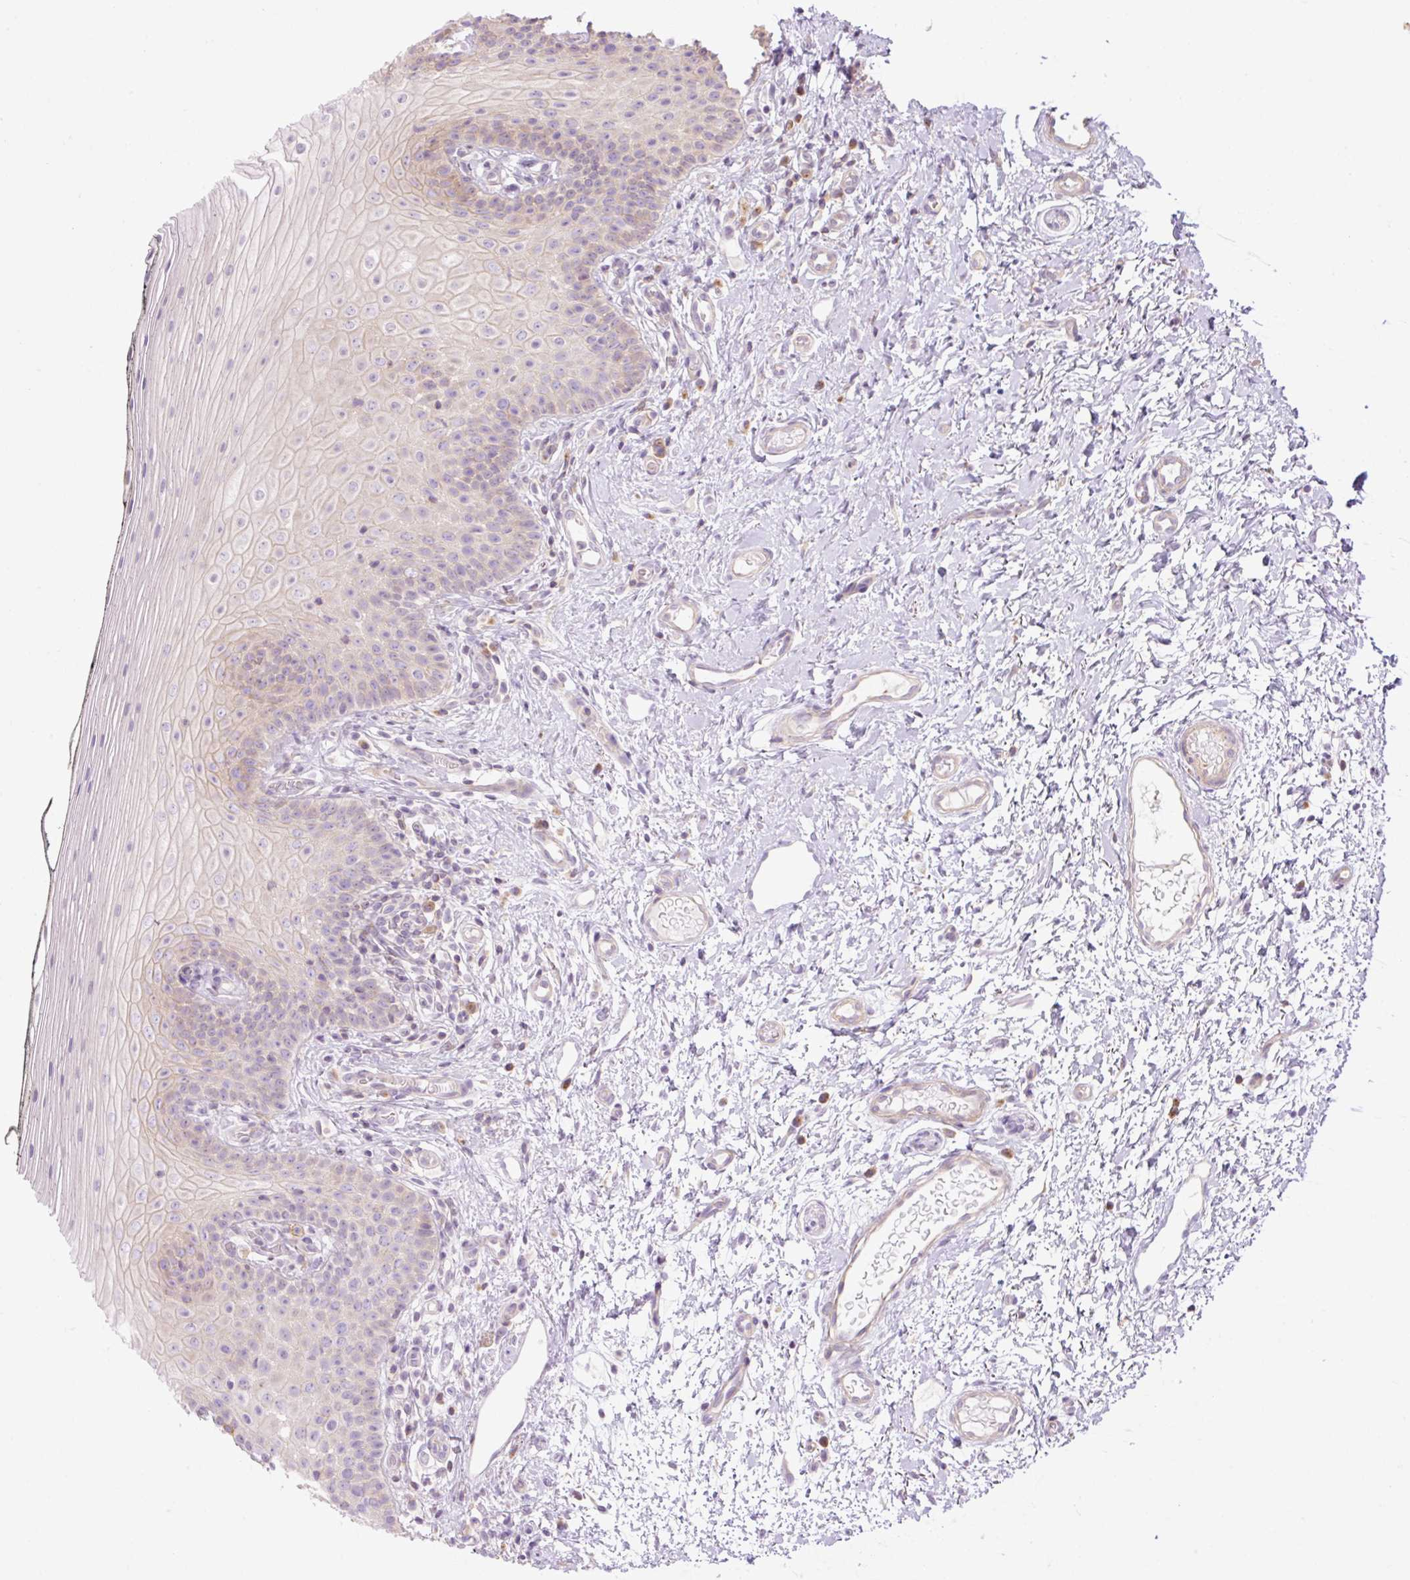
{"staining": {"intensity": "weak", "quantity": "<25%", "location": "cytoplasmic/membranous"}, "tissue": "oral mucosa", "cell_type": "Squamous epithelial cells", "image_type": "normal", "snomed": [{"axis": "morphology", "description": "Normal tissue, NOS"}, {"axis": "topography", "description": "Oral tissue"}], "caption": "Squamous epithelial cells are negative for protein expression in unremarkable human oral mucosa. (DAB immunohistochemistry (IHC), high magnification).", "gene": "GRID2", "patient": {"sex": "male", "age": 75}}